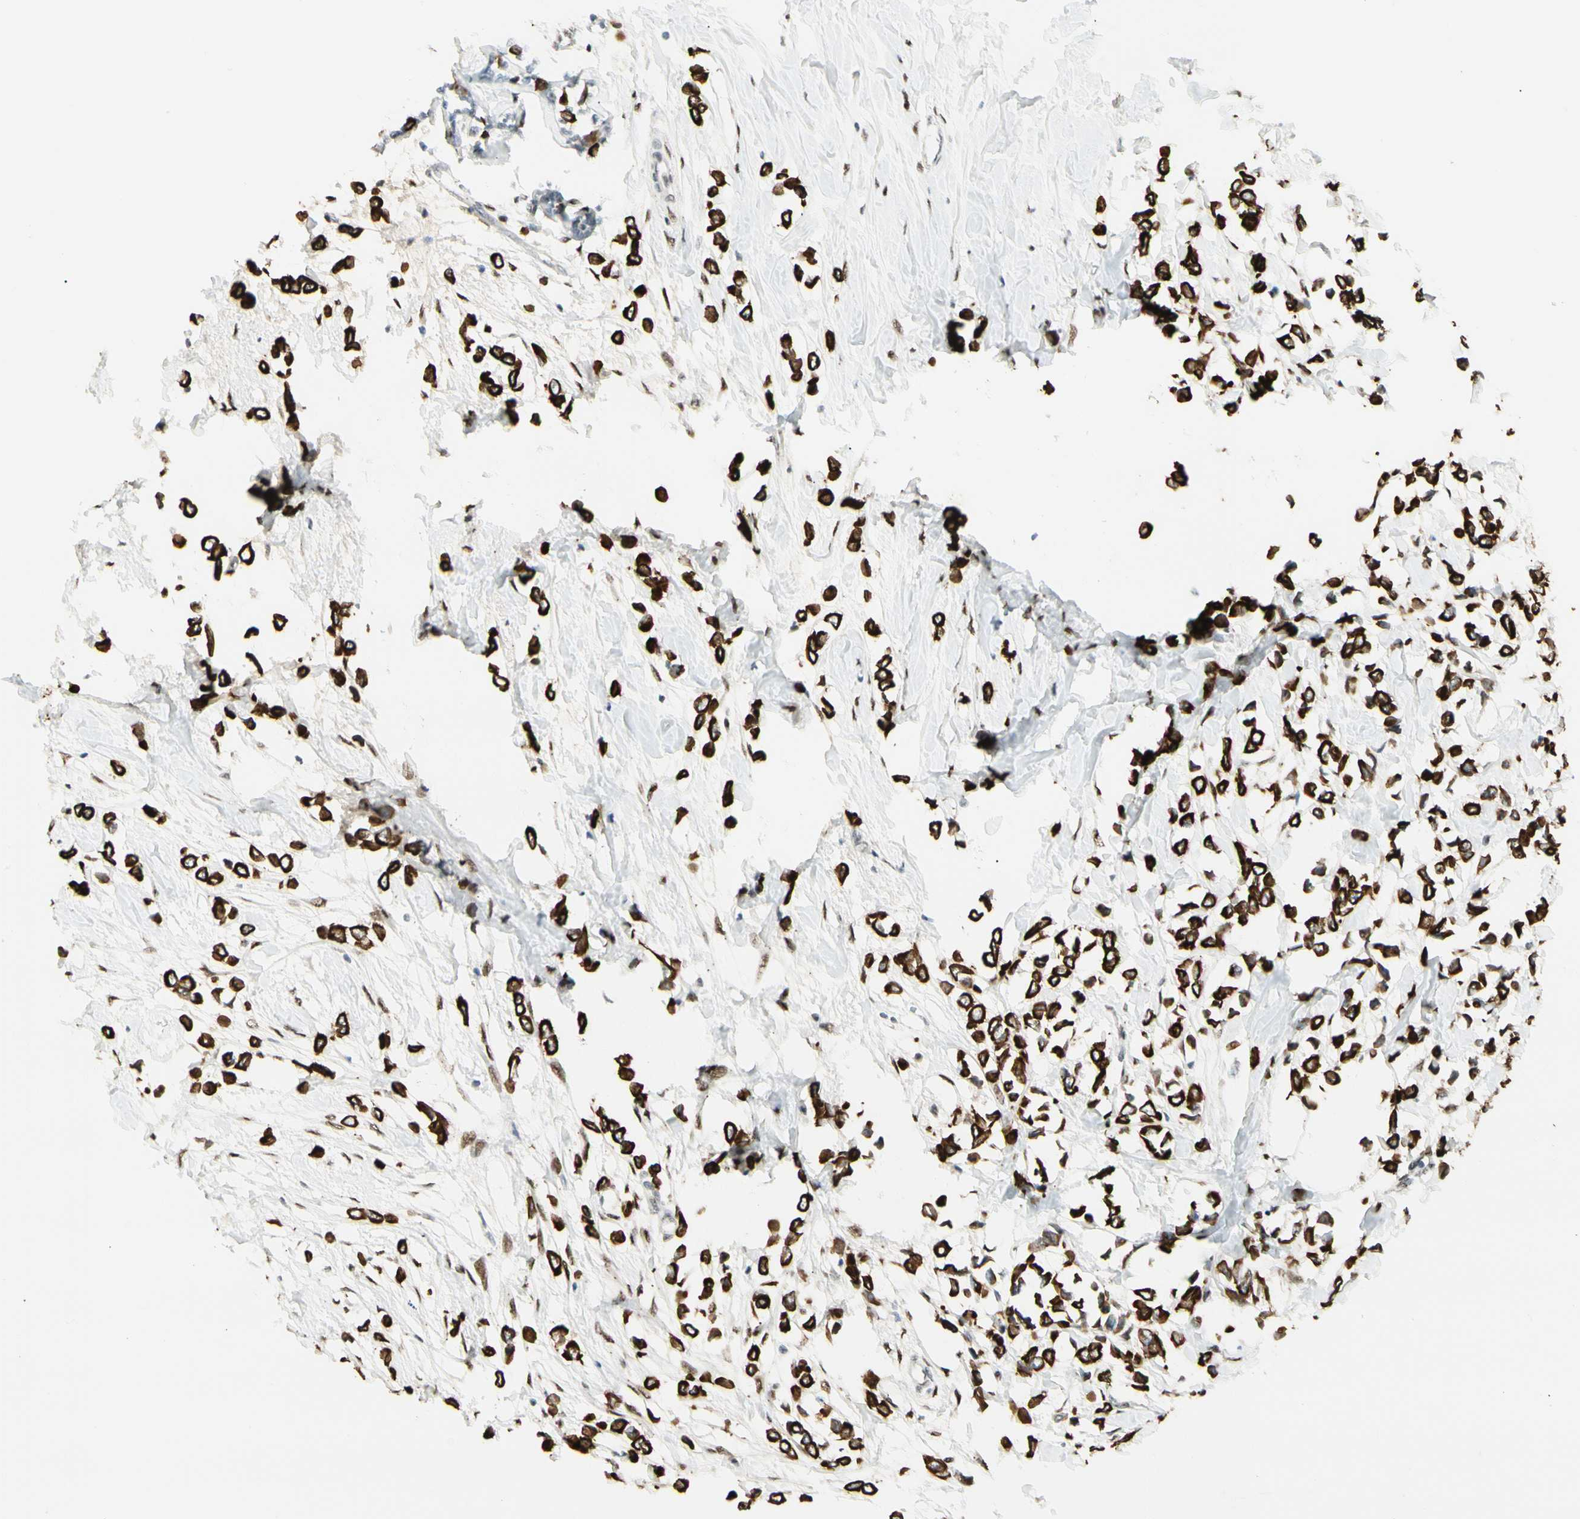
{"staining": {"intensity": "strong", "quantity": ">75%", "location": "cytoplasmic/membranous"}, "tissue": "breast cancer", "cell_type": "Tumor cells", "image_type": "cancer", "snomed": [{"axis": "morphology", "description": "Lobular carcinoma"}, {"axis": "topography", "description": "Breast"}], "caption": "About >75% of tumor cells in breast cancer demonstrate strong cytoplasmic/membranous protein expression as visualized by brown immunohistochemical staining.", "gene": "ATXN1", "patient": {"sex": "female", "age": 51}}